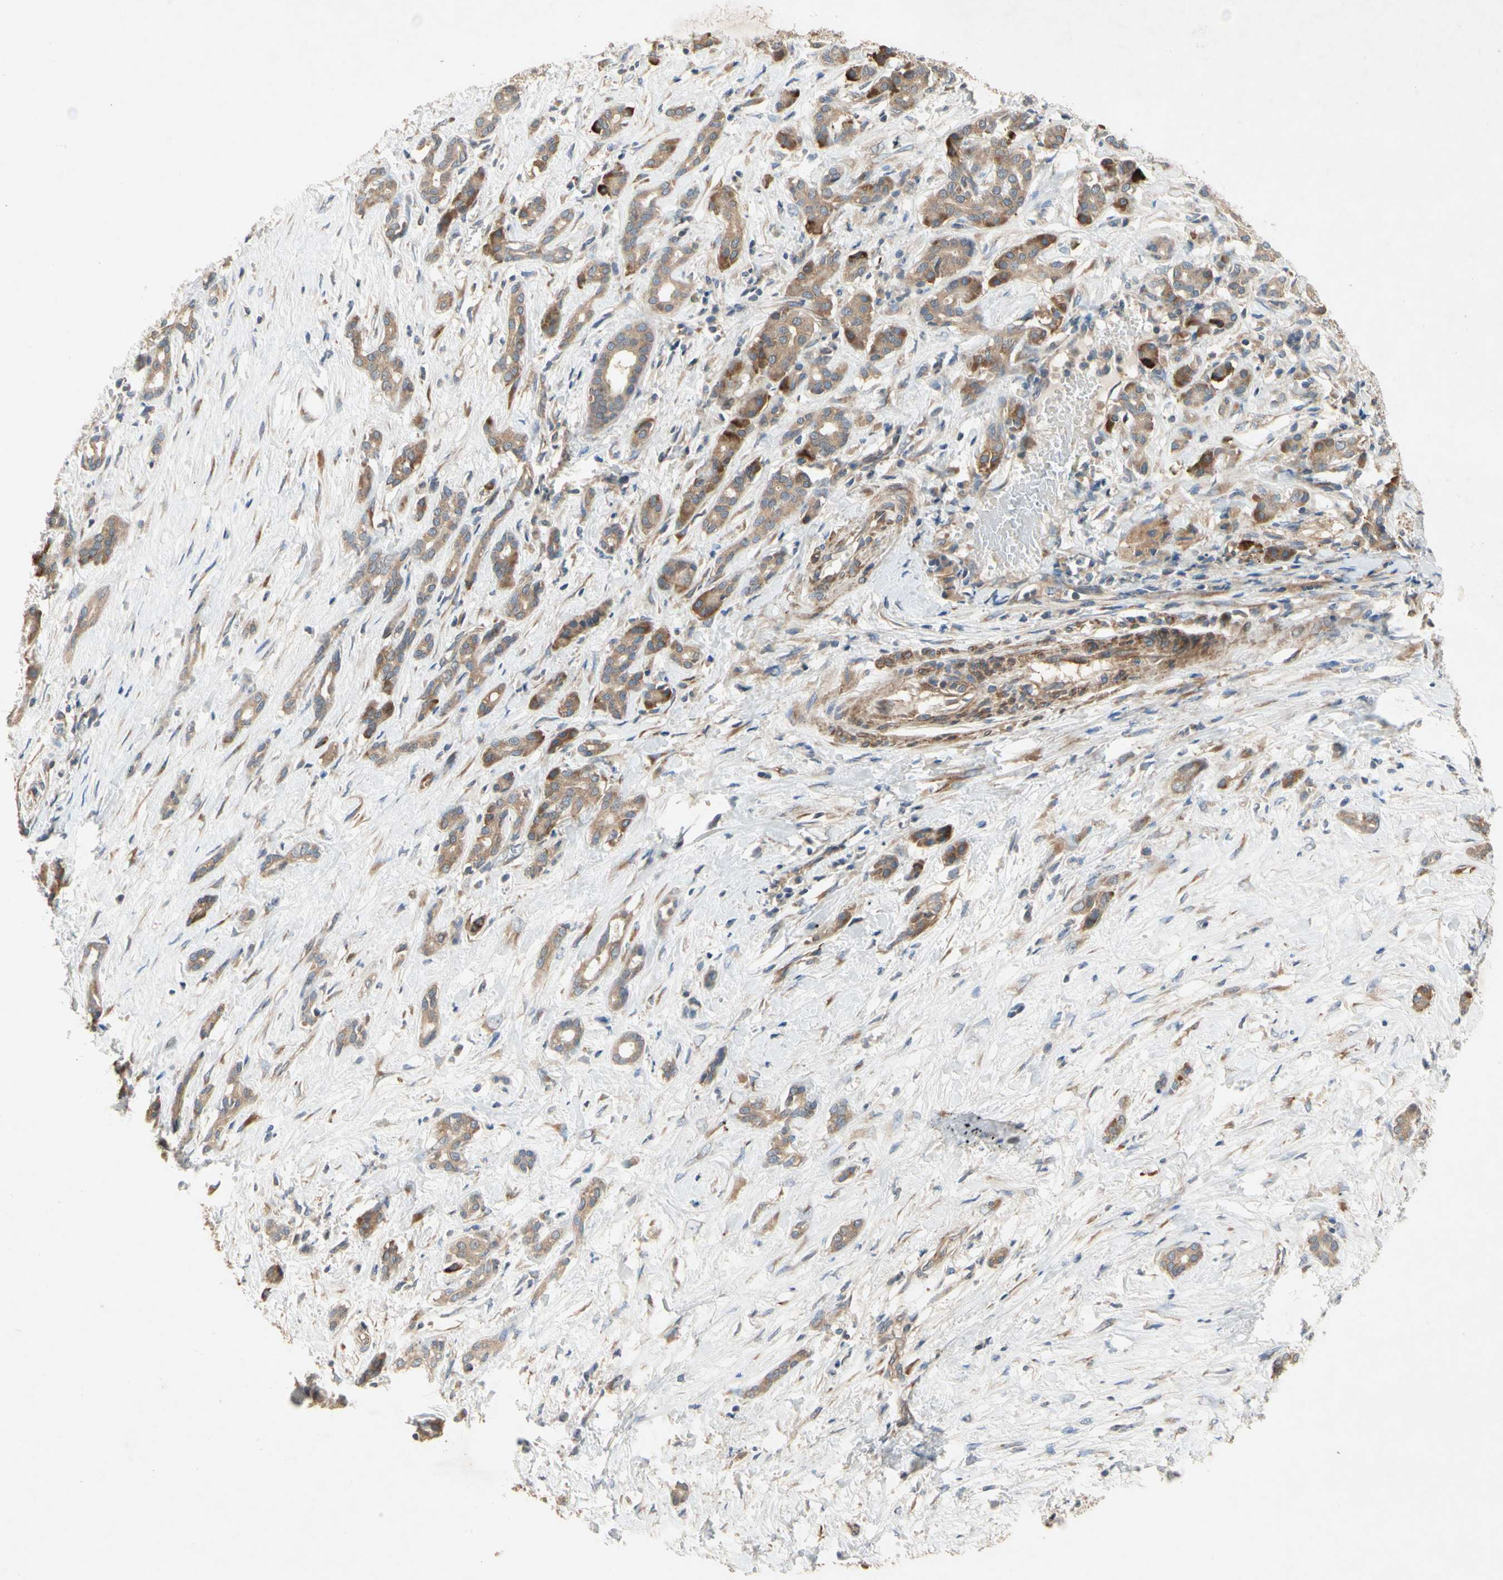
{"staining": {"intensity": "moderate", "quantity": ">75%", "location": "cytoplasmic/membranous"}, "tissue": "pancreatic cancer", "cell_type": "Tumor cells", "image_type": "cancer", "snomed": [{"axis": "morphology", "description": "Adenocarcinoma, NOS"}, {"axis": "topography", "description": "Pancreas"}], "caption": "Adenocarcinoma (pancreatic) was stained to show a protein in brown. There is medium levels of moderate cytoplasmic/membranous expression in approximately >75% of tumor cells.", "gene": "XYLT1", "patient": {"sex": "male", "age": 41}}